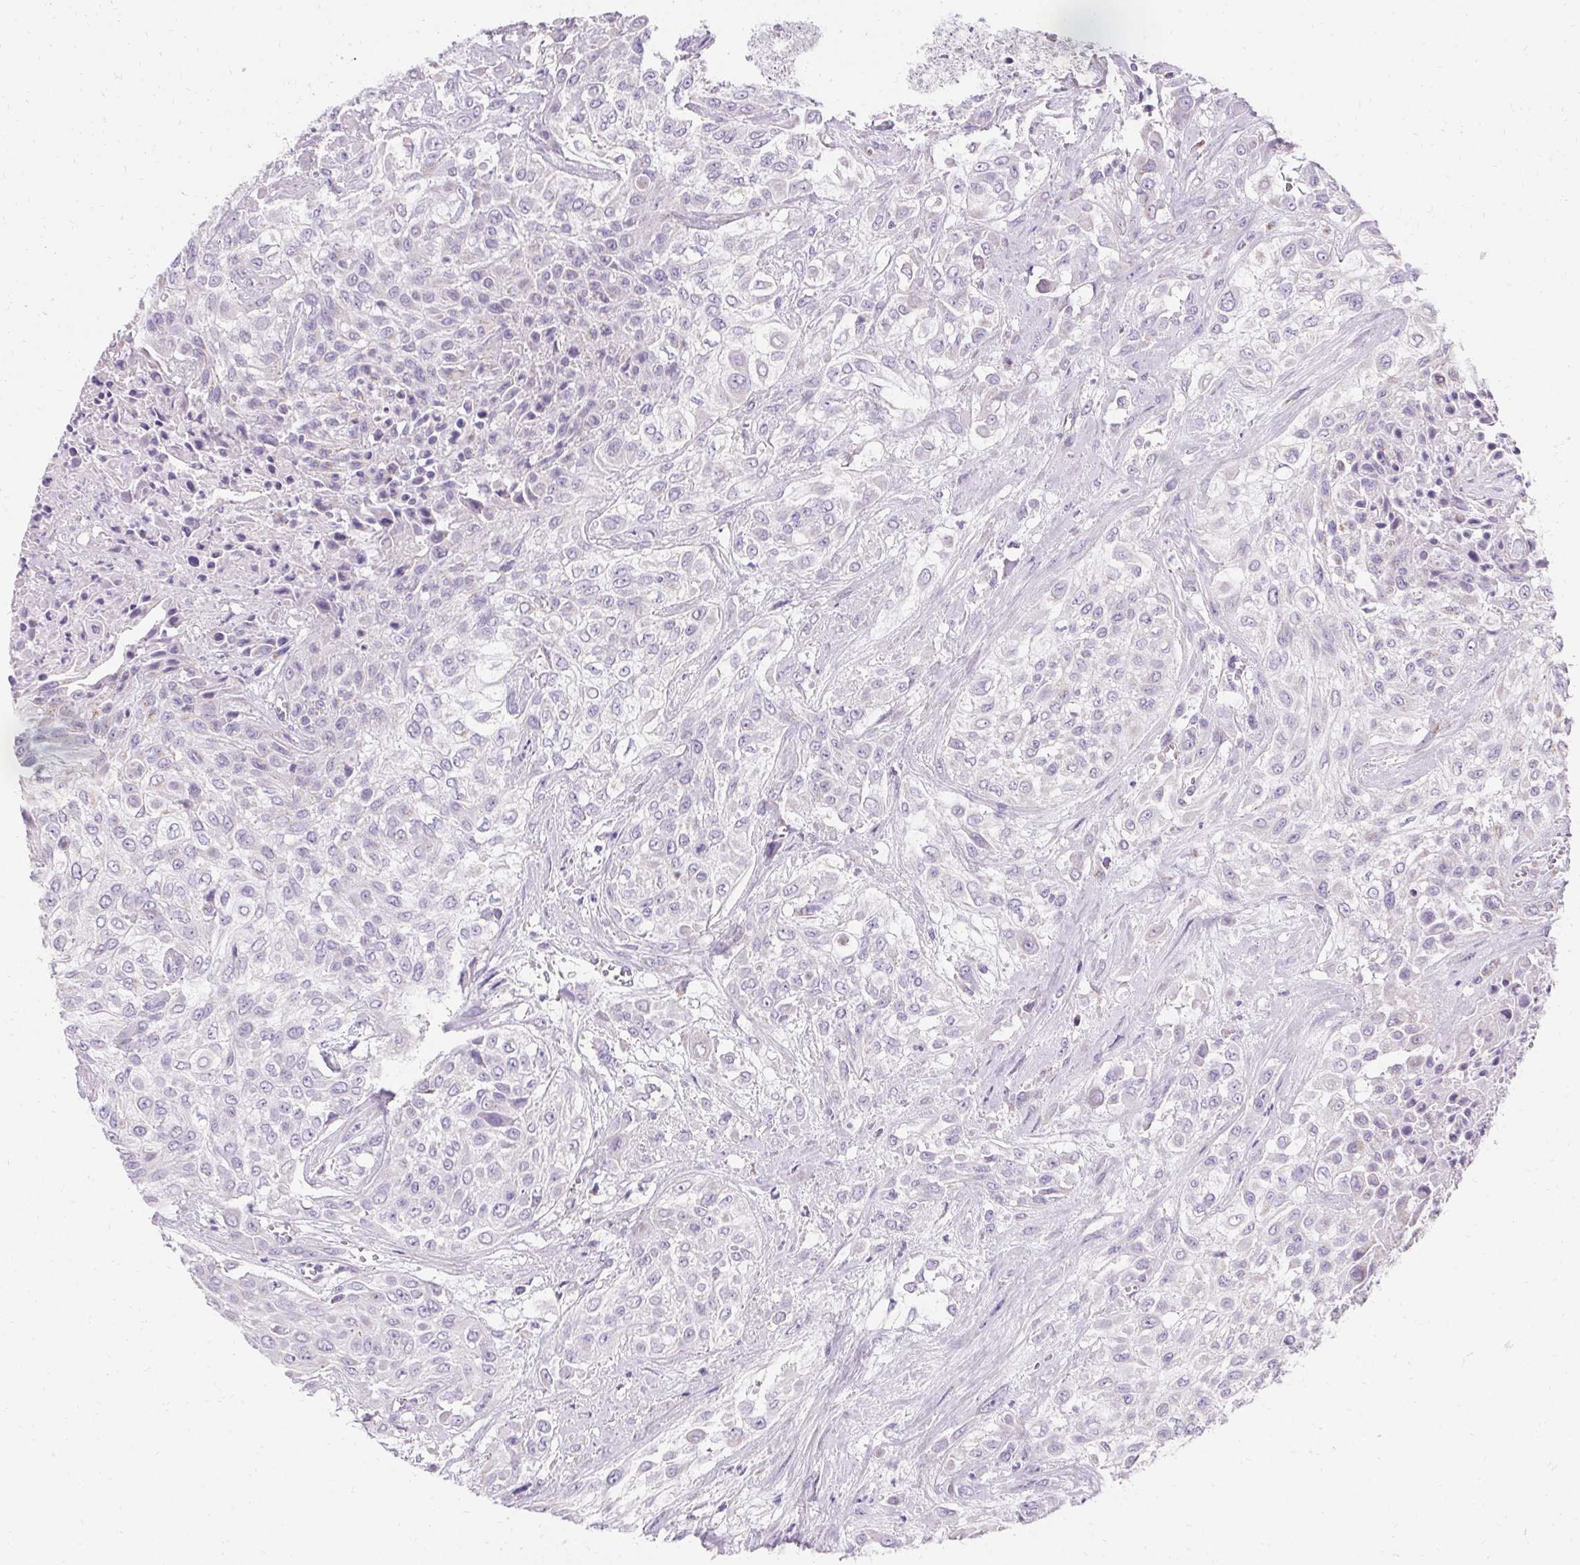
{"staining": {"intensity": "negative", "quantity": "none", "location": "none"}, "tissue": "urothelial cancer", "cell_type": "Tumor cells", "image_type": "cancer", "snomed": [{"axis": "morphology", "description": "Urothelial carcinoma, High grade"}, {"axis": "topography", "description": "Urinary bladder"}], "caption": "Immunohistochemistry (IHC) histopathology image of neoplastic tissue: human urothelial cancer stained with DAB displays no significant protein staining in tumor cells.", "gene": "ASGR2", "patient": {"sex": "male", "age": 57}}